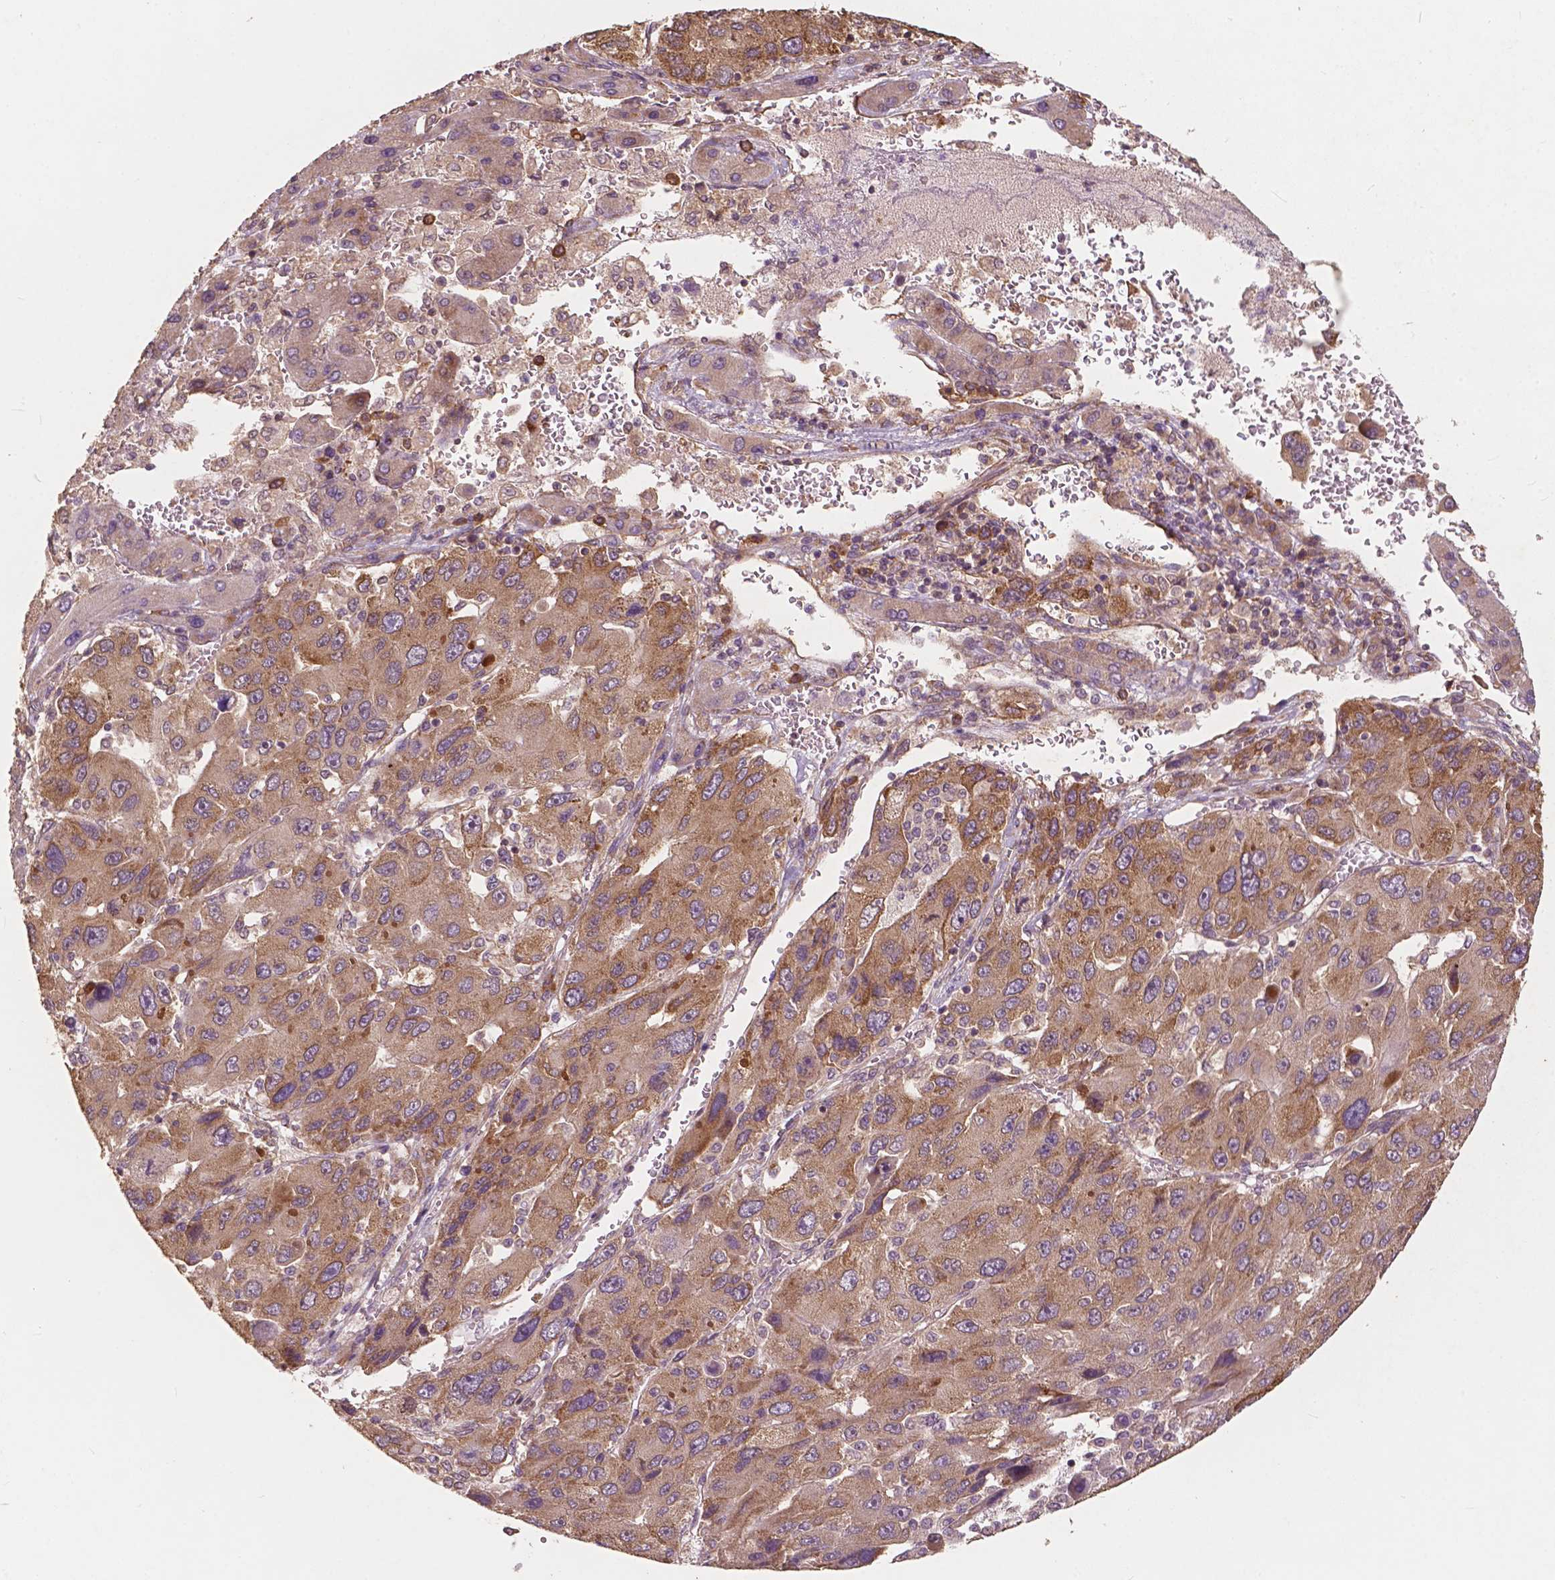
{"staining": {"intensity": "moderate", "quantity": "25%-75%", "location": "cytoplasmic/membranous"}, "tissue": "liver cancer", "cell_type": "Tumor cells", "image_type": "cancer", "snomed": [{"axis": "morphology", "description": "Carcinoma, Hepatocellular, NOS"}, {"axis": "topography", "description": "Liver"}], "caption": "The image exhibits staining of liver hepatocellular carcinoma, revealing moderate cytoplasmic/membranous protein staining (brown color) within tumor cells. Nuclei are stained in blue.", "gene": "G3BP1", "patient": {"sex": "female", "age": 41}}